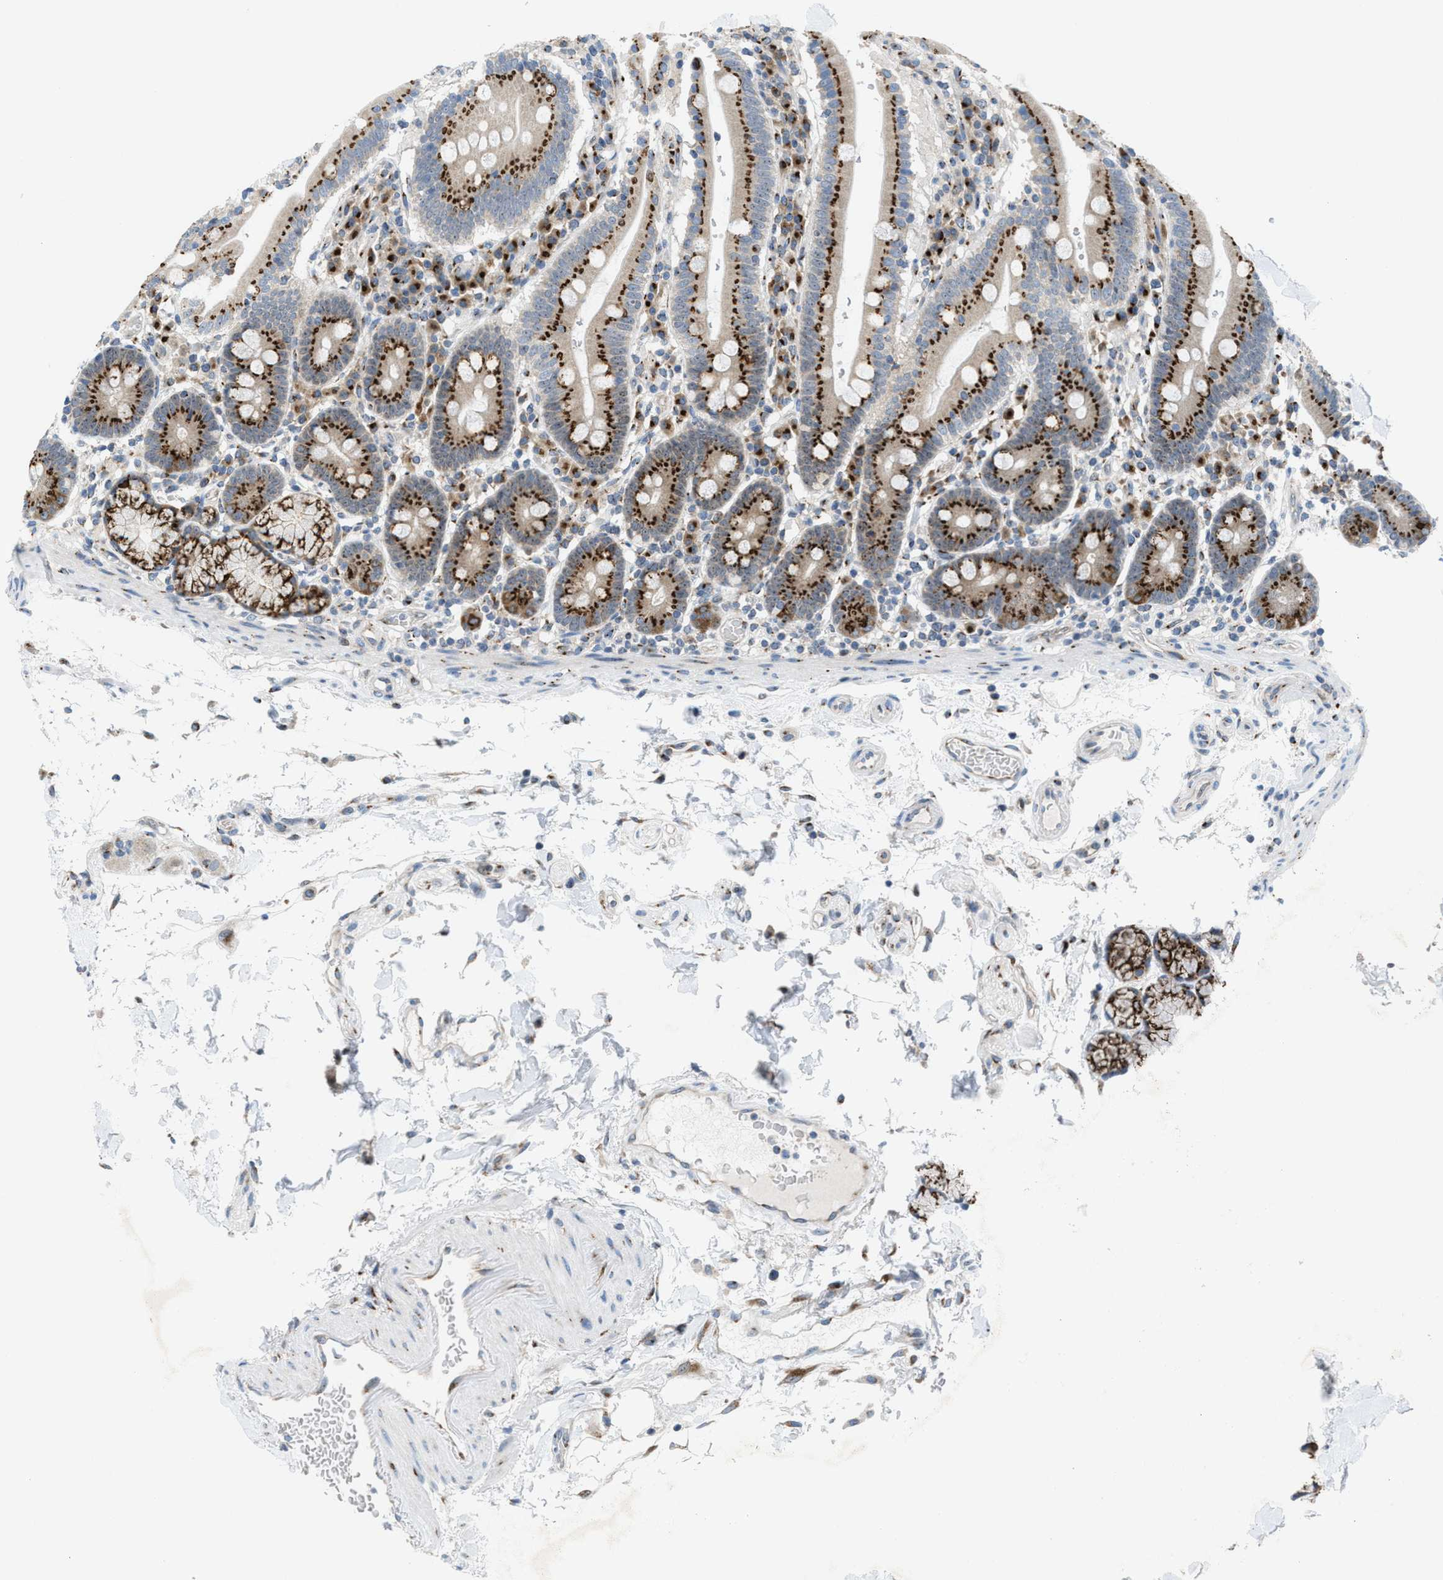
{"staining": {"intensity": "strong", "quantity": ">75%", "location": "cytoplasmic/membranous"}, "tissue": "duodenum", "cell_type": "Glandular cells", "image_type": "normal", "snomed": [{"axis": "morphology", "description": "Normal tissue, NOS"}, {"axis": "topography", "description": "Small intestine, NOS"}], "caption": "Benign duodenum was stained to show a protein in brown. There is high levels of strong cytoplasmic/membranous staining in approximately >75% of glandular cells.", "gene": "SLC38A10", "patient": {"sex": "female", "age": 71}}